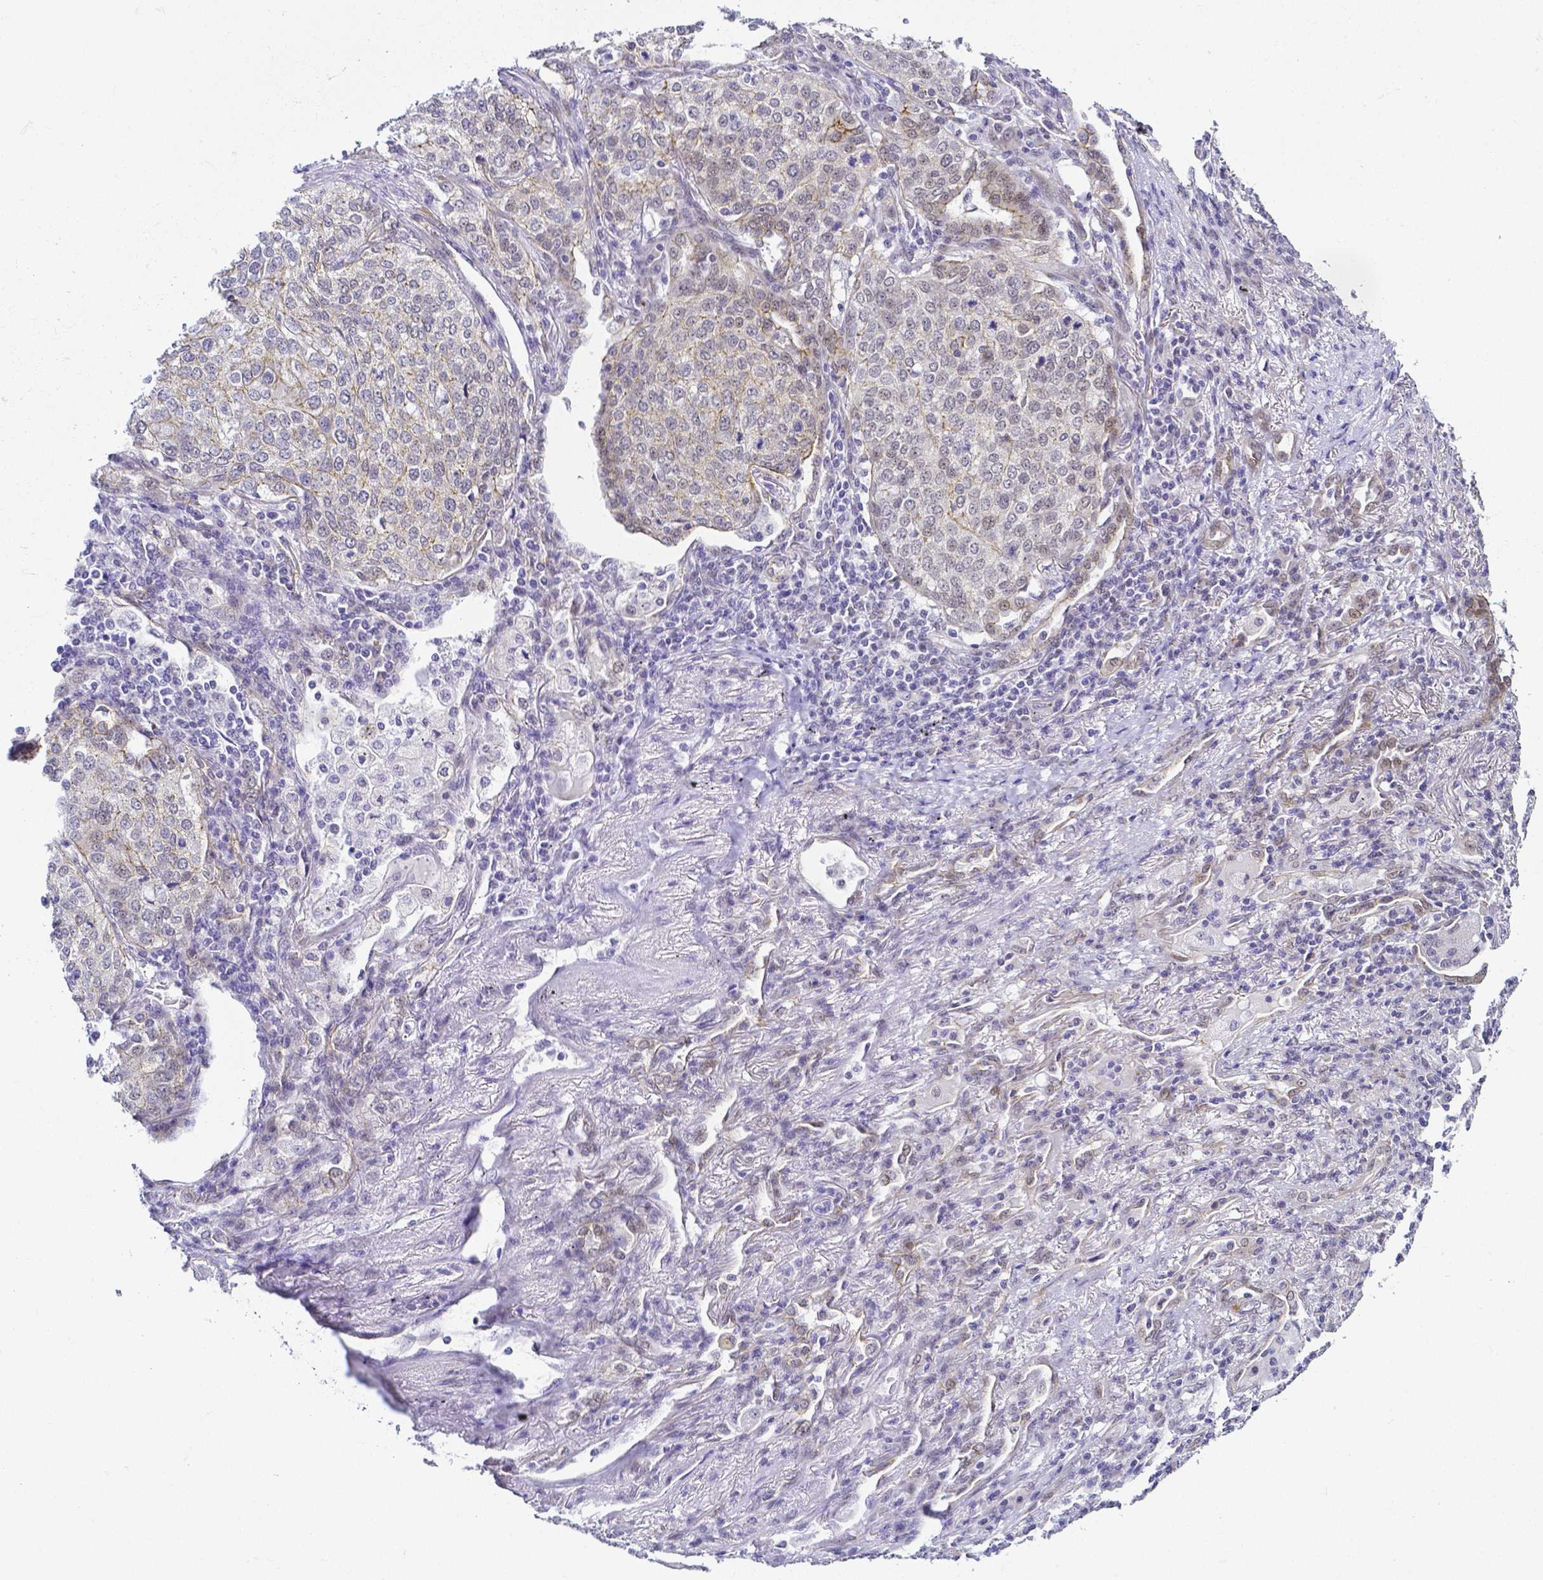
{"staining": {"intensity": "weak", "quantity": "<25%", "location": "cytoplasmic/membranous"}, "tissue": "lung cancer", "cell_type": "Tumor cells", "image_type": "cancer", "snomed": [{"axis": "morphology", "description": "Squamous cell carcinoma, NOS"}, {"axis": "topography", "description": "Lung"}], "caption": "High power microscopy histopathology image of an immunohistochemistry photomicrograph of lung cancer (squamous cell carcinoma), revealing no significant positivity in tumor cells. (Brightfield microscopy of DAB (3,3'-diaminobenzidine) immunohistochemistry at high magnification).", "gene": "FAM83G", "patient": {"sex": "male", "age": 63}}